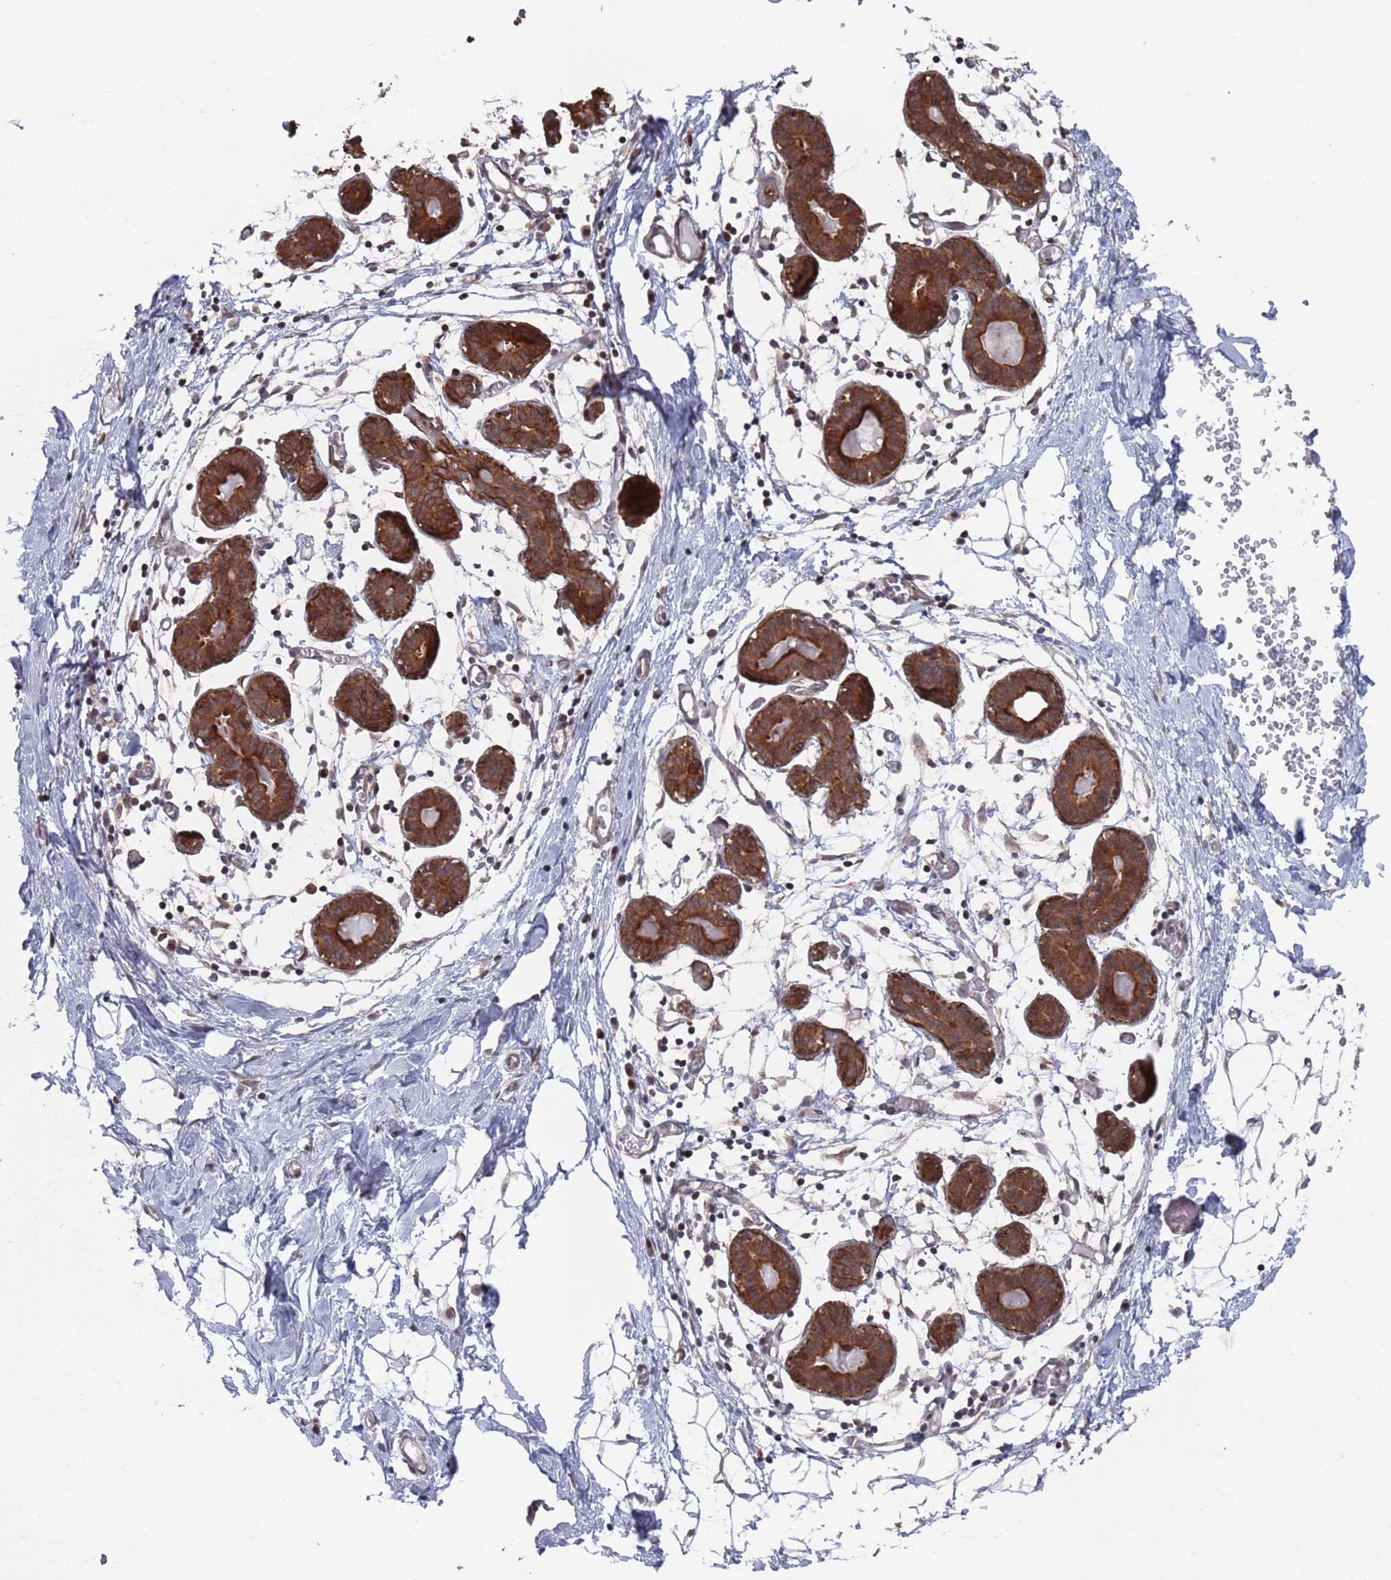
{"staining": {"intensity": "negative", "quantity": "none", "location": "none"}, "tissue": "breast", "cell_type": "Adipocytes", "image_type": "normal", "snomed": [{"axis": "morphology", "description": "Normal tissue, NOS"}, {"axis": "topography", "description": "Breast"}], "caption": "A high-resolution micrograph shows immunohistochemistry staining of normal breast, which exhibits no significant expression in adipocytes.", "gene": "DGKD", "patient": {"sex": "female", "age": 27}}